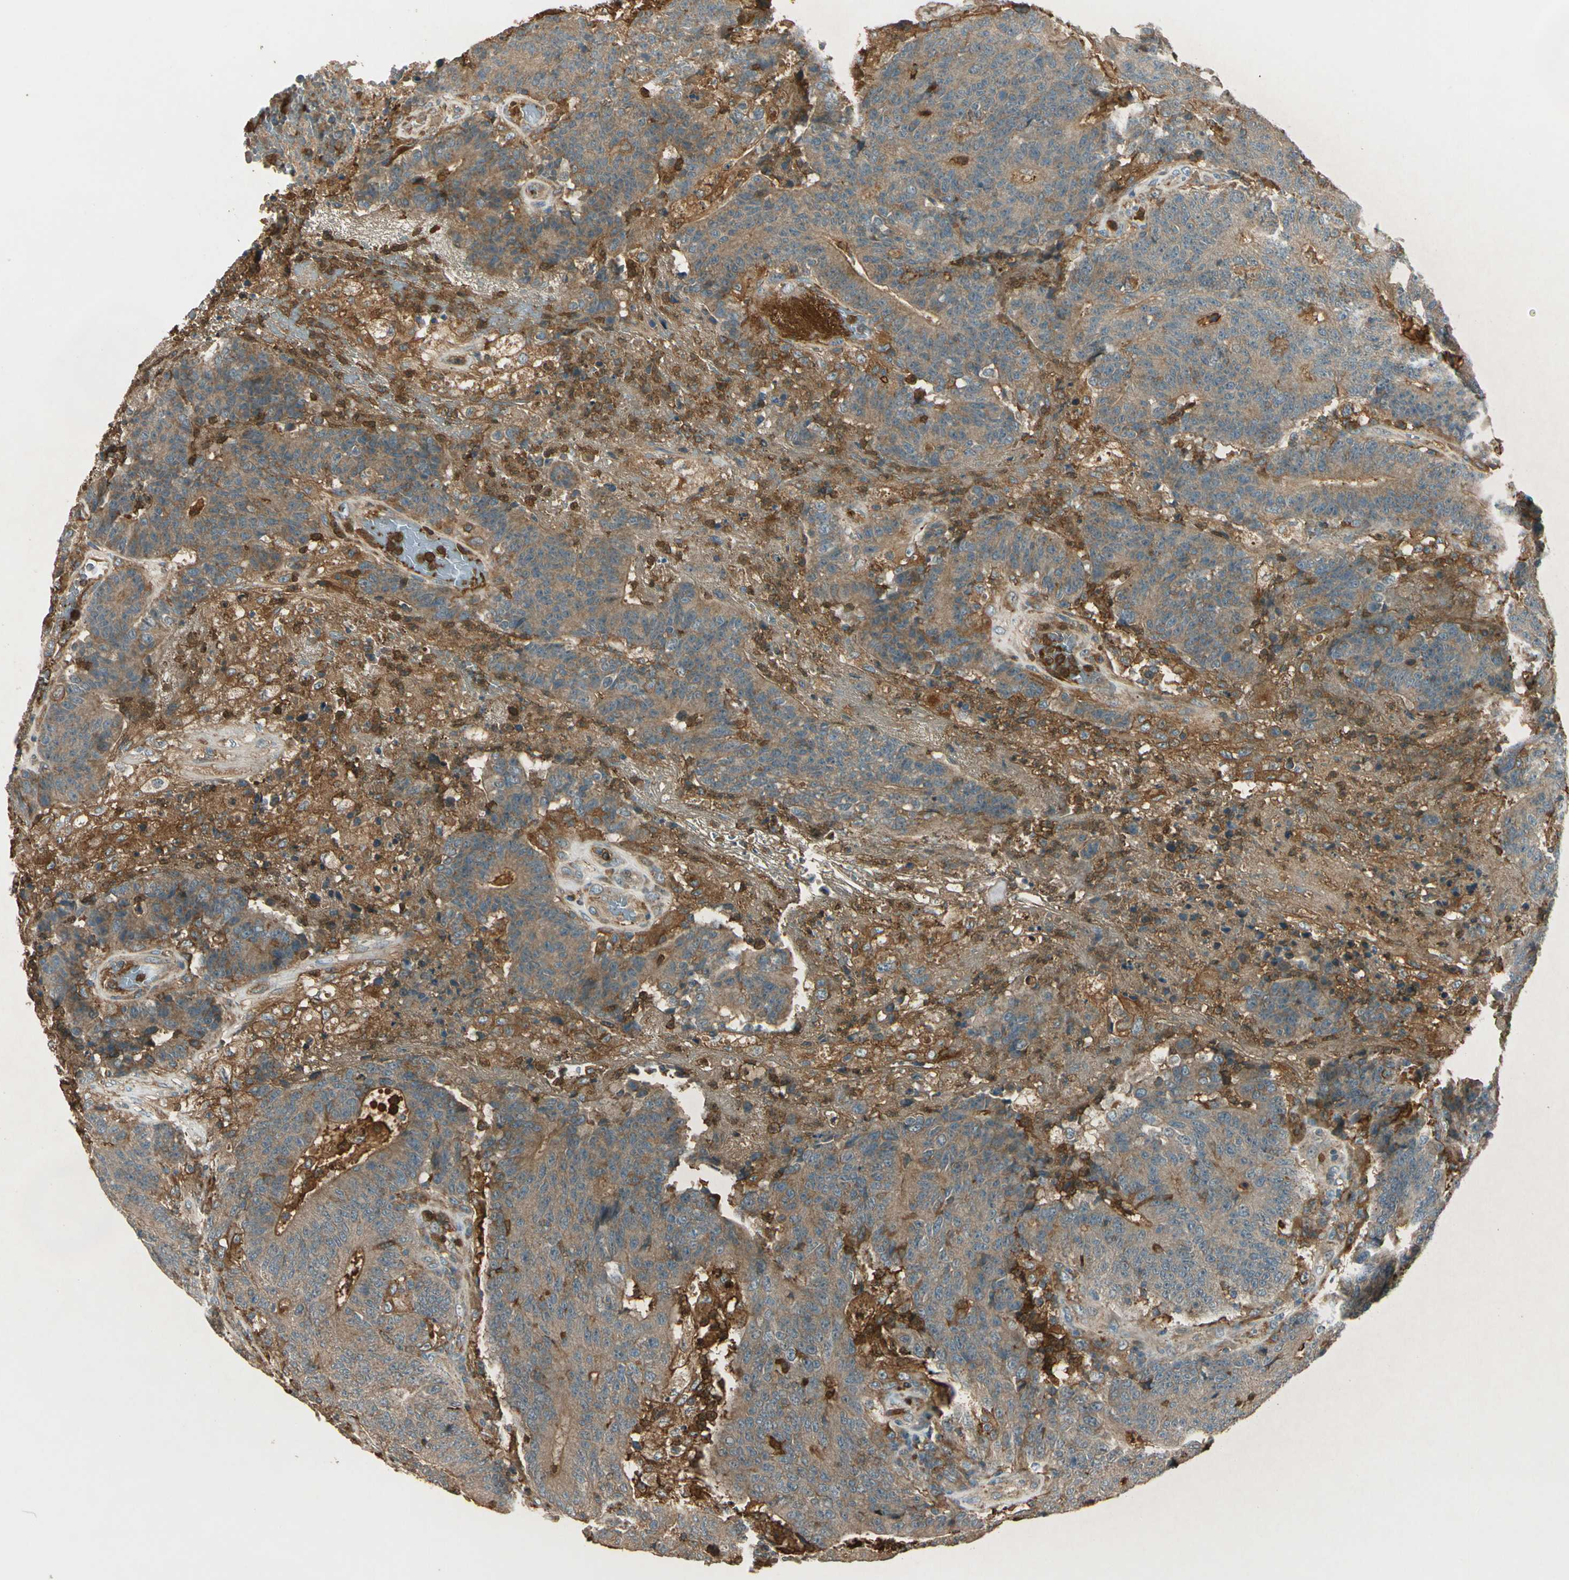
{"staining": {"intensity": "weak", "quantity": ">75%", "location": "cytoplasmic/membranous"}, "tissue": "colorectal cancer", "cell_type": "Tumor cells", "image_type": "cancer", "snomed": [{"axis": "morphology", "description": "Normal tissue, NOS"}, {"axis": "morphology", "description": "Adenocarcinoma, NOS"}, {"axis": "topography", "description": "Colon"}], "caption": "Immunohistochemistry micrograph of neoplastic tissue: colorectal adenocarcinoma stained using immunohistochemistry displays low levels of weak protein expression localized specifically in the cytoplasmic/membranous of tumor cells, appearing as a cytoplasmic/membranous brown color.", "gene": "STX11", "patient": {"sex": "female", "age": 75}}